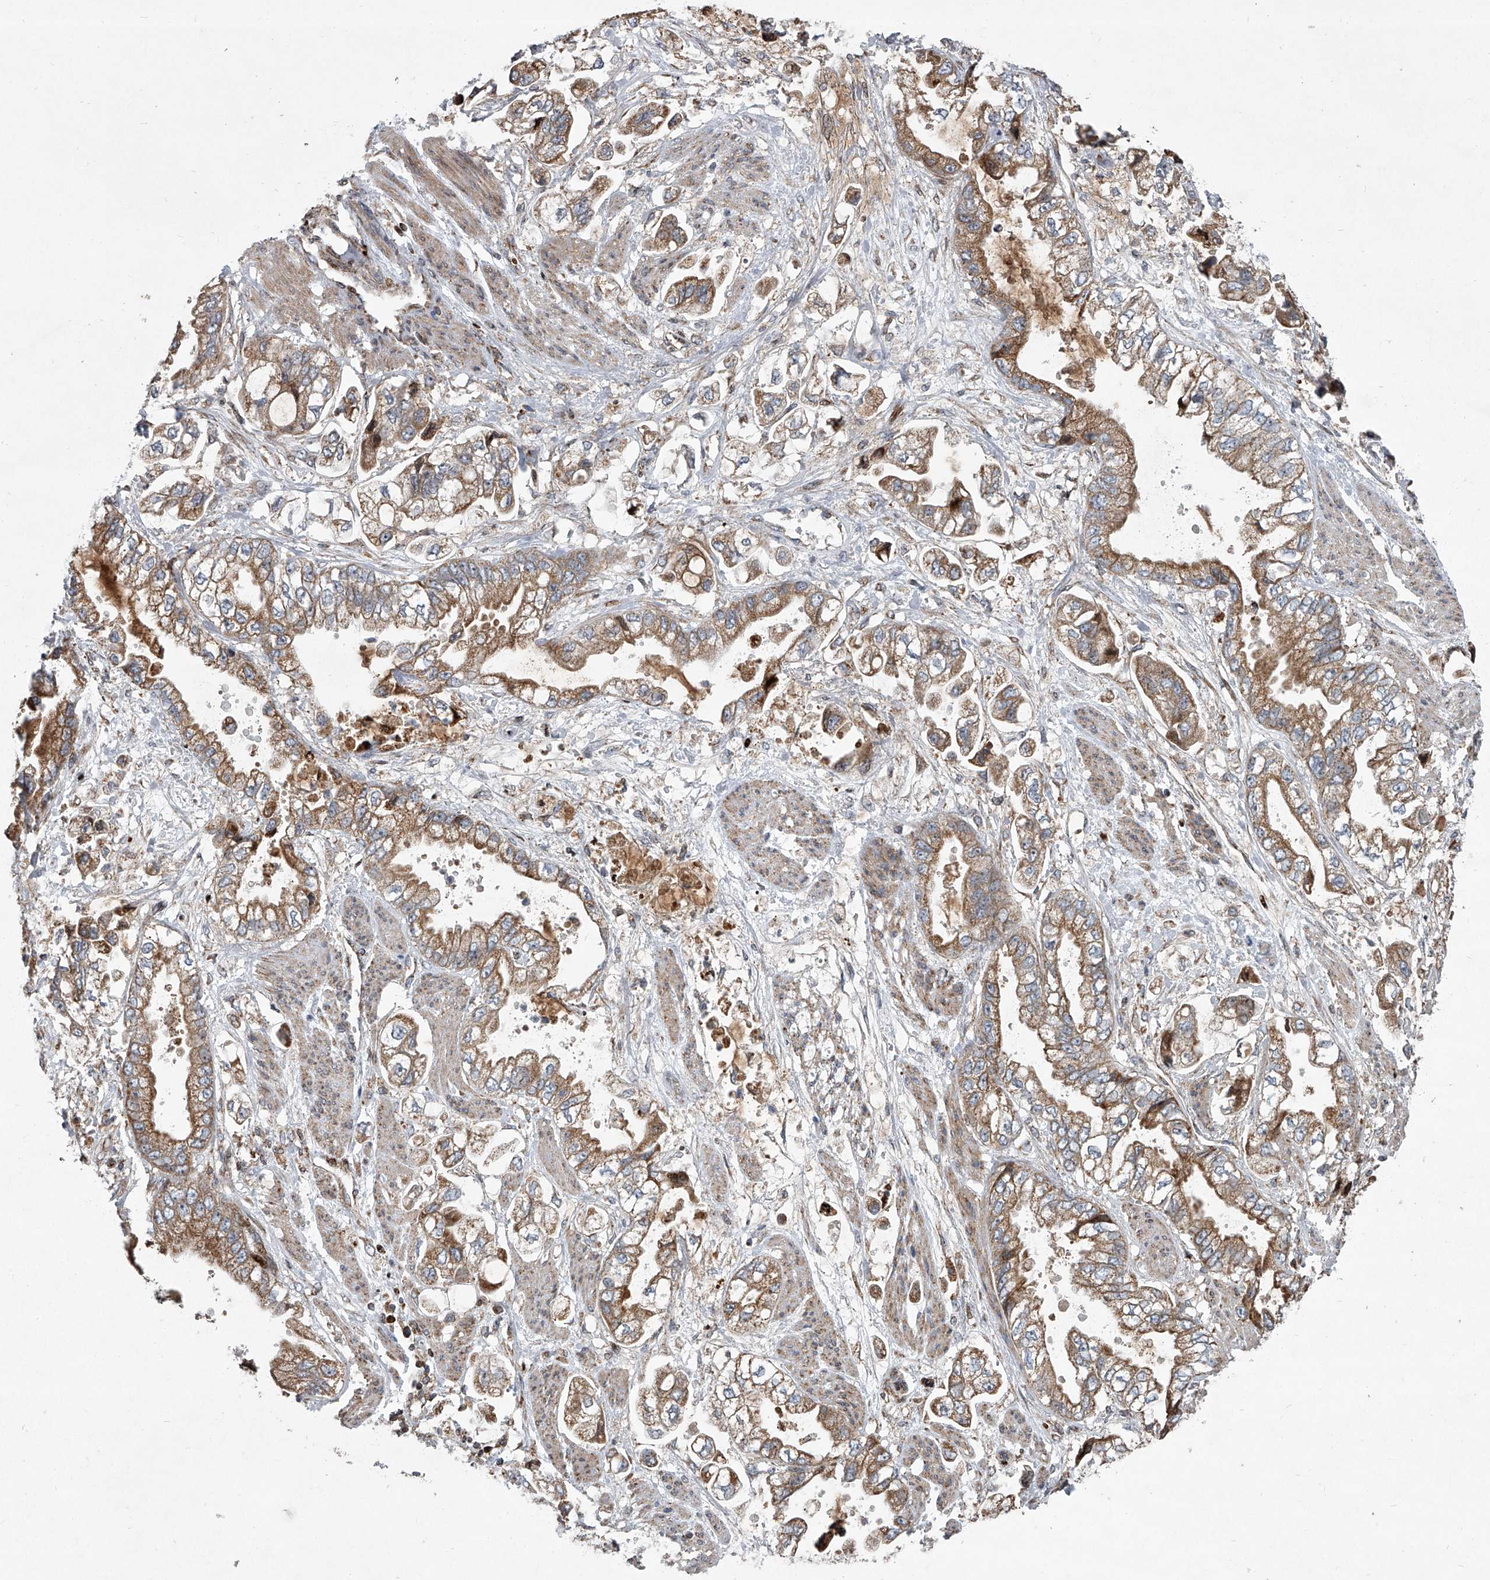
{"staining": {"intensity": "moderate", "quantity": ">75%", "location": "cytoplasmic/membranous"}, "tissue": "stomach cancer", "cell_type": "Tumor cells", "image_type": "cancer", "snomed": [{"axis": "morphology", "description": "Adenocarcinoma, NOS"}, {"axis": "topography", "description": "Stomach"}], "caption": "Tumor cells exhibit medium levels of moderate cytoplasmic/membranous expression in about >75% of cells in stomach adenocarcinoma.", "gene": "STRADA", "patient": {"sex": "male", "age": 62}}